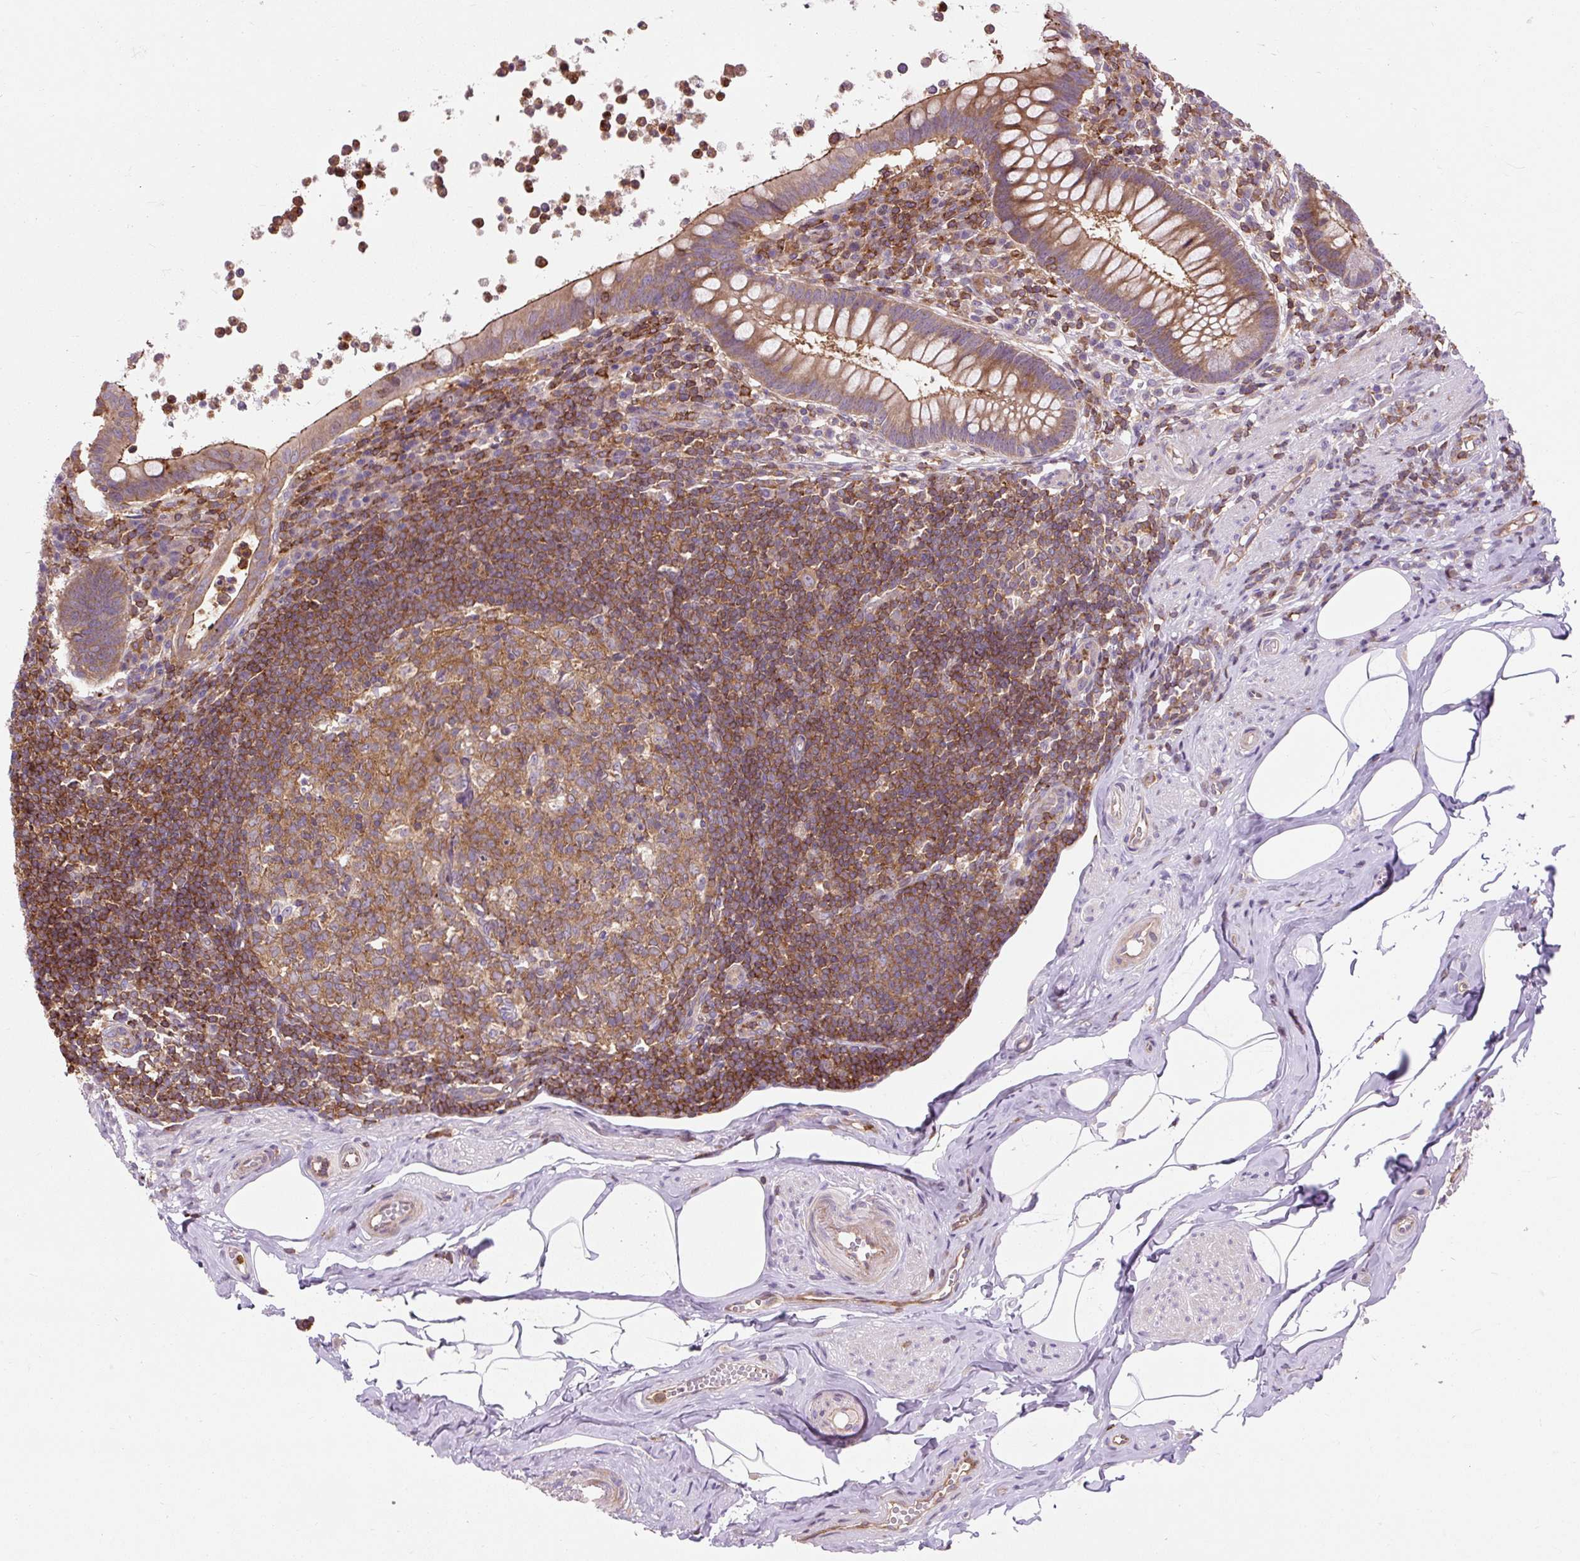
{"staining": {"intensity": "moderate", "quantity": ">75%", "location": "cytoplasmic/membranous"}, "tissue": "appendix", "cell_type": "Glandular cells", "image_type": "normal", "snomed": [{"axis": "morphology", "description": "Normal tissue, NOS"}, {"axis": "topography", "description": "Appendix"}], "caption": "A photomicrograph of human appendix stained for a protein demonstrates moderate cytoplasmic/membranous brown staining in glandular cells. (DAB (3,3'-diaminobenzidine) IHC with brightfield microscopy, high magnification).", "gene": "CISD3", "patient": {"sex": "female", "age": 56}}